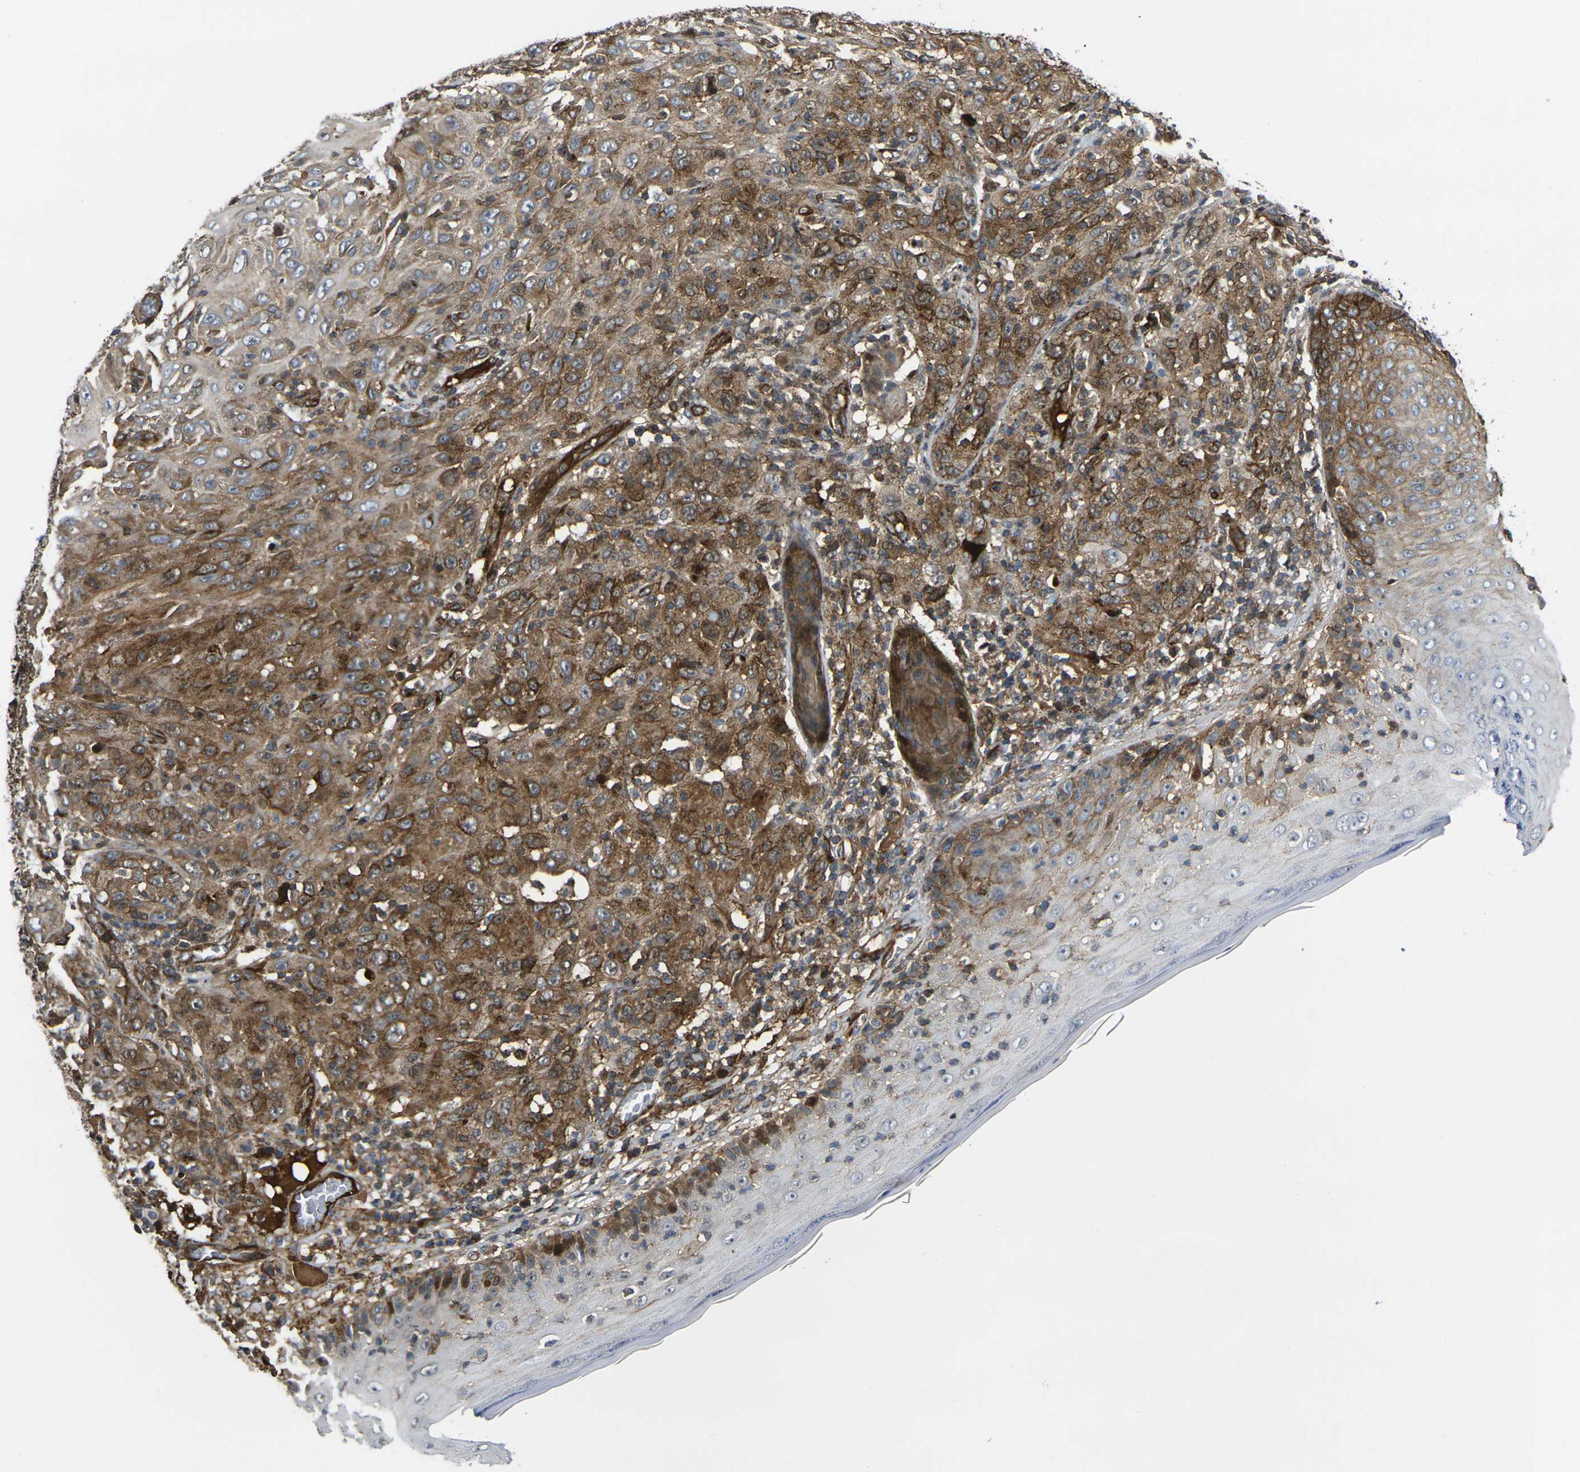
{"staining": {"intensity": "moderate", "quantity": ">75%", "location": "cytoplasmic/membranous,nuclear"}, "tissue": "skin cancer", "cell_type": "Tumor cells", "image_type": "cancer", "snomed": [{"axis": "morphology", "description": "Squamous cell carcinoma, NOS"}, {"axis": "topography", "description": "Skin"}], "caption": "Skin squamous cell carcinoma tissue exhibits moderate cytoplasmic/membranous and nuclear expression in about >75% of tumor cells, visualized by immunohistochemistry.", "gene": "ECE1", "patient": {"sex": "female", "age": 88}}